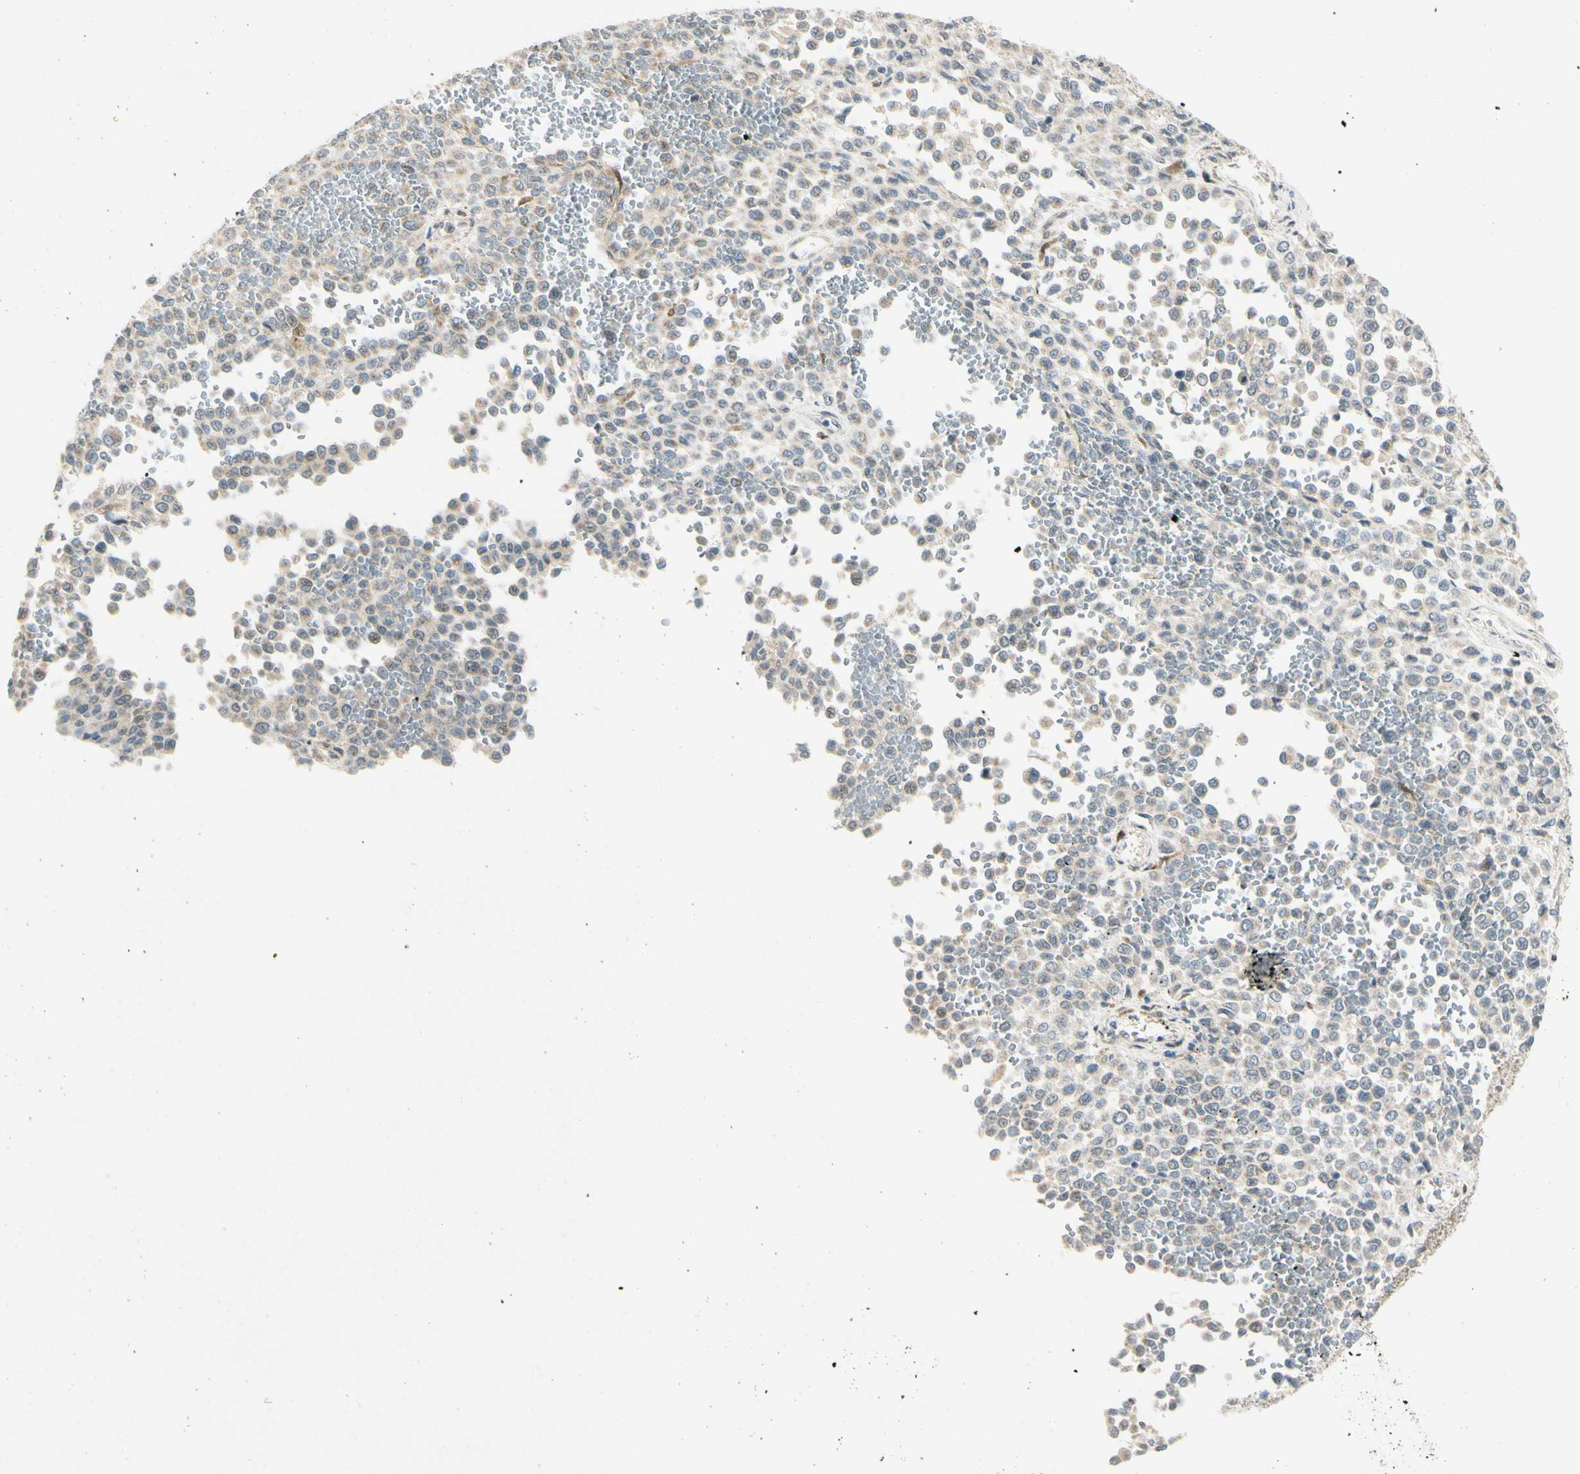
{"staining": {"intensity": "negative", "quantity": "none", "location": "none"}, "tissue": "melanoma", "cell_type": "Tumor cells", "image_type": "cancer", "snomed": [{"axis": "morphology", "description": "Malignant melanoma, Metastatic site"}, {"axis": "topography", "description": "Pancreas"}], "caption": "Immunohistochemistry (IHC) of human malignant melanoma (metastatic site) demonstrates no expression in tumor cells.", "gene": "FHL2", "patient": {"sex": "female", "age": 30}}